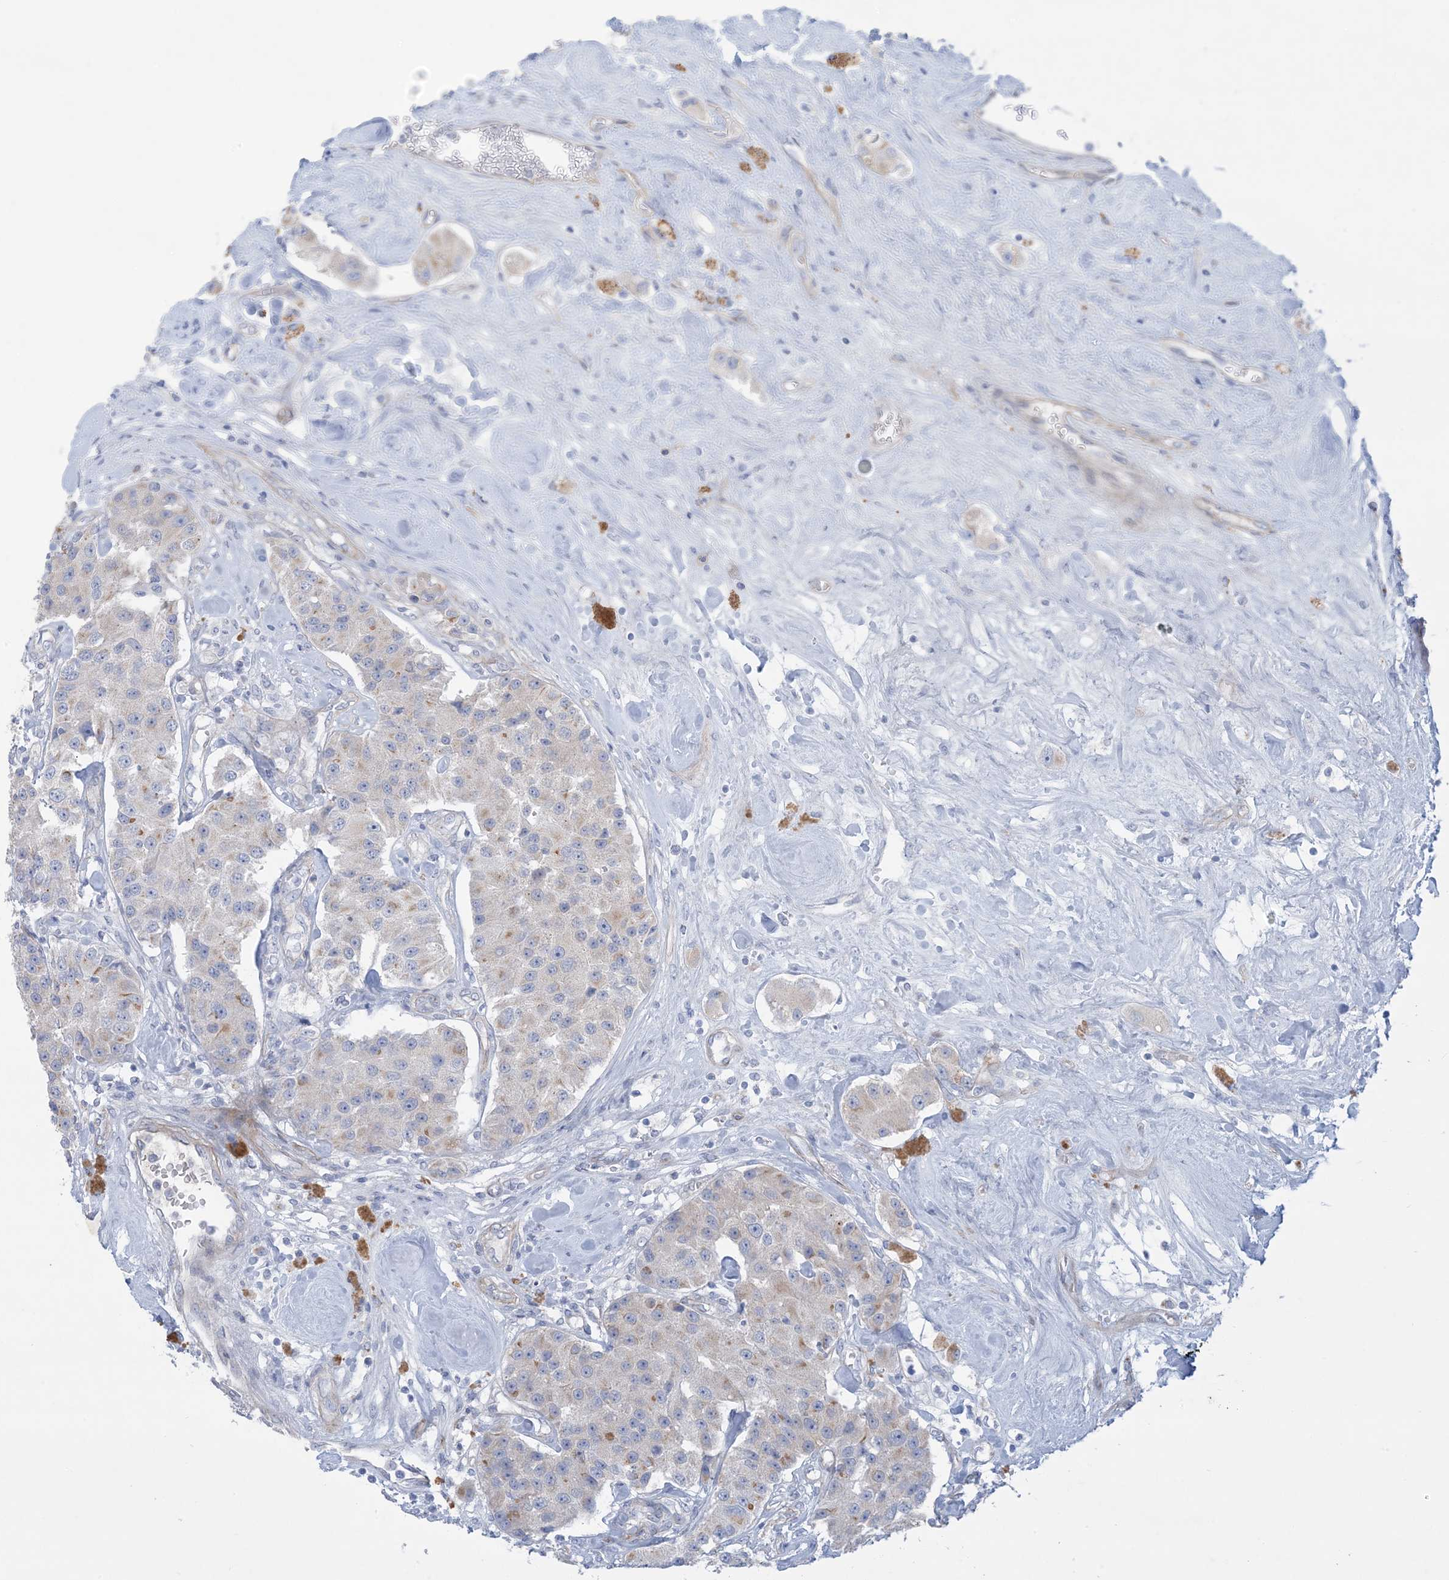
{"staining": {"intensity": "weak", "quantity": "<25%", "location": "cytoplasmic/membranous"}, "tissue": "carcinoid", "cell_type": "Tumor cells", "image_type": "cancer", "snomed": [{"axis": "morphology", "description": "Carcinoid, malignant, NOS"}, {"axis": "topography", "description": "Pancreas"}], "caption": "Tumor cells are negative for protein expression in human malignant carcinoid.", "gene": "ATP11C", "patient": {"sex": "male", "age": 41}}